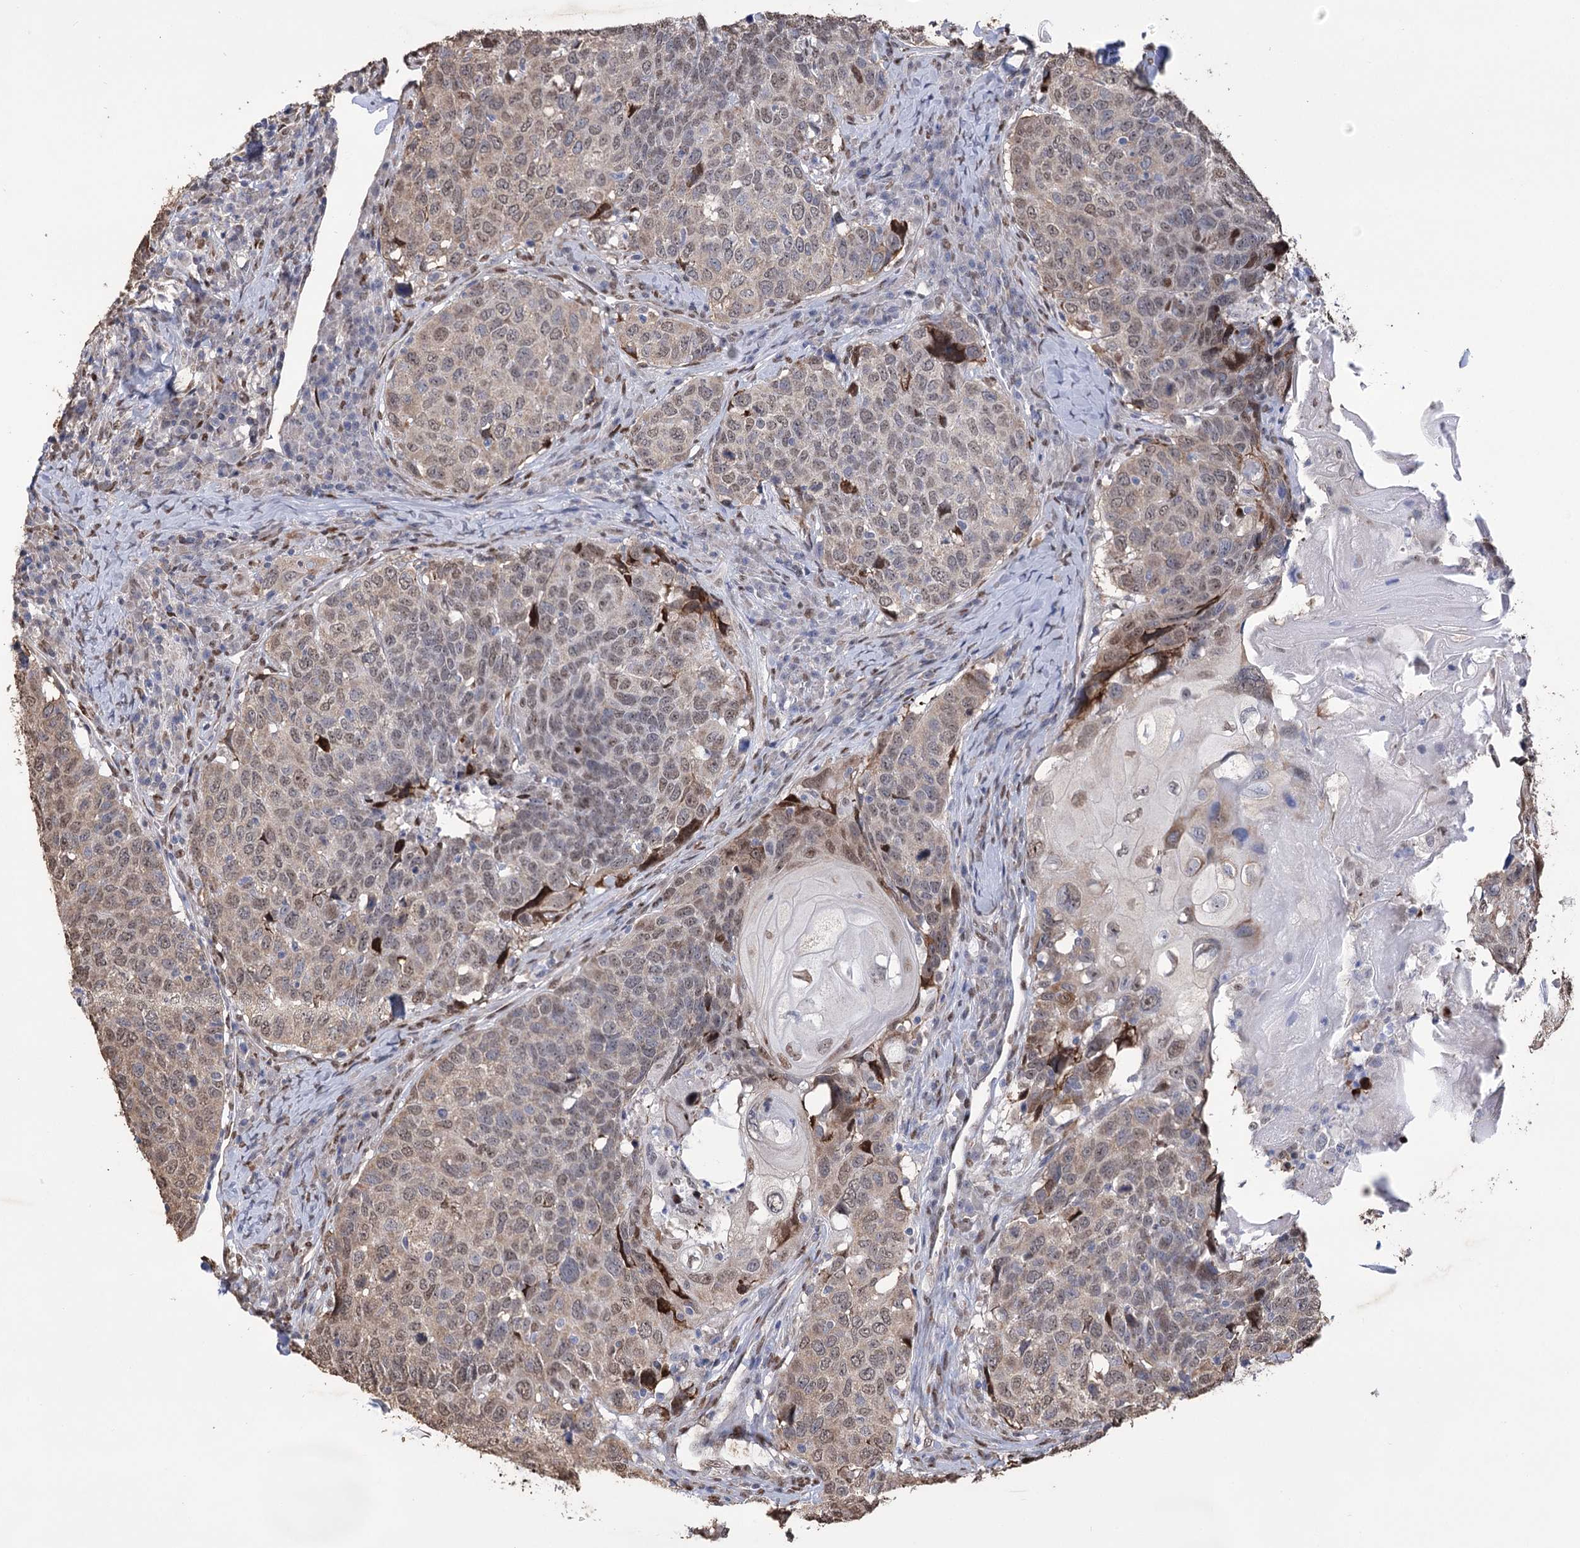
{"staining": {"intensity": "moderate", "quantity": ">75%", "location": "nuclear"}, "tissue": "head and neck cancer", "cell_type": "Tumor cells", "image_type": "cancer", "snomed": [{"axis": "morphology", "description": "Squamous cell carcinoma, NOS"}, {"axis": "topography", "description": "Head-Neck"}], "caption": "Tumor cells display medium levels of moderate nuclear expression in about >75% of cells in head and neck cancer.", "gene": "NFU1", "patient": {"sex": "male", "age": 66}}